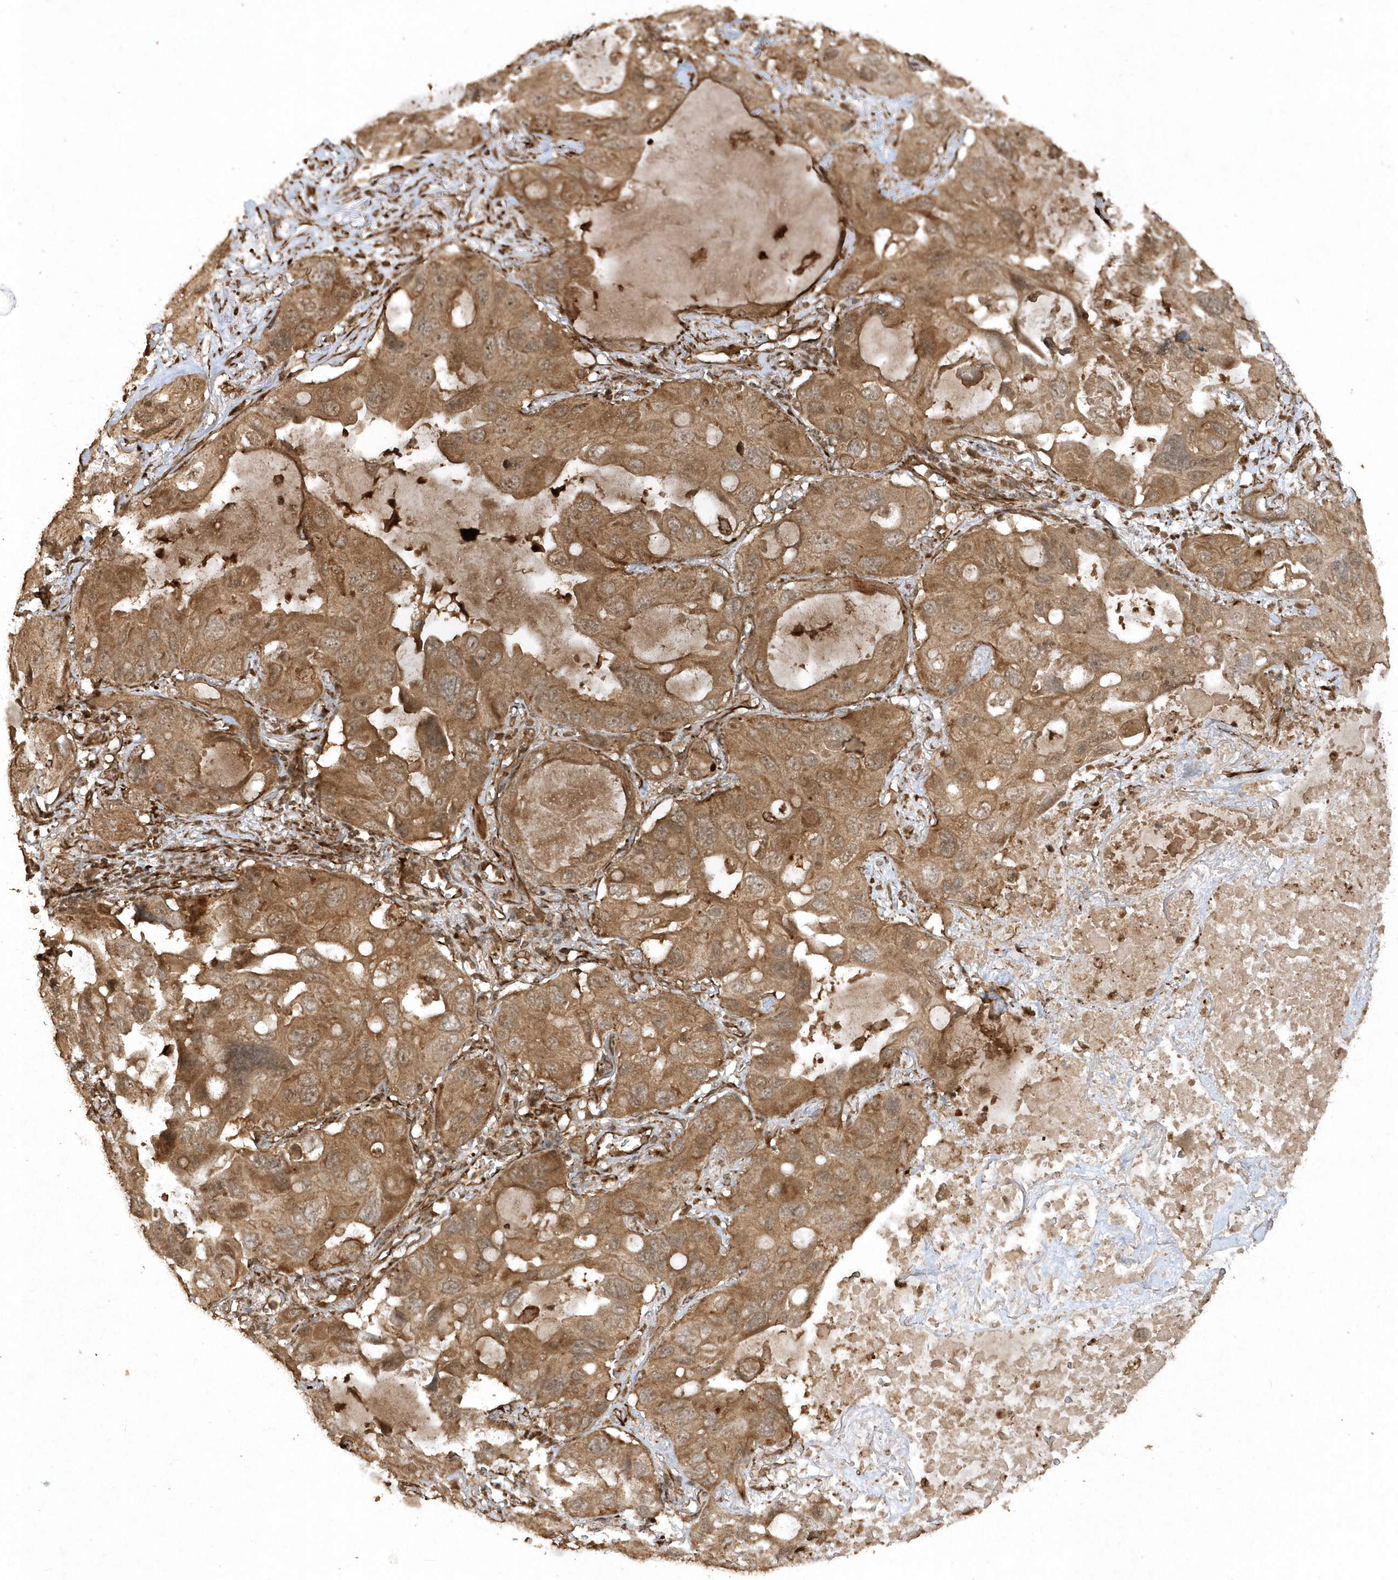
{"staining": {"intensity": "moderate", "quantity": ">75%", "location": "cytoplasmic/membranous"}, "tissue": "lung cancer", "cell_type": "Tumor cells", "image_type": "cancer", "snomed": [{"axis": "morphology", "description": "Squamous cell carcinoma, NOS"}, {"axis": "topography", "description": "Lung"}], "caption": "Immunohistochemical staining of human lung cancer (squamous cell carcinoma) shows moderate cytoplasmic/membranous protein expression in about >75% of tumor cells.", "gene": "AVPI1", "patient": {"sex": "female", "age": 73}}